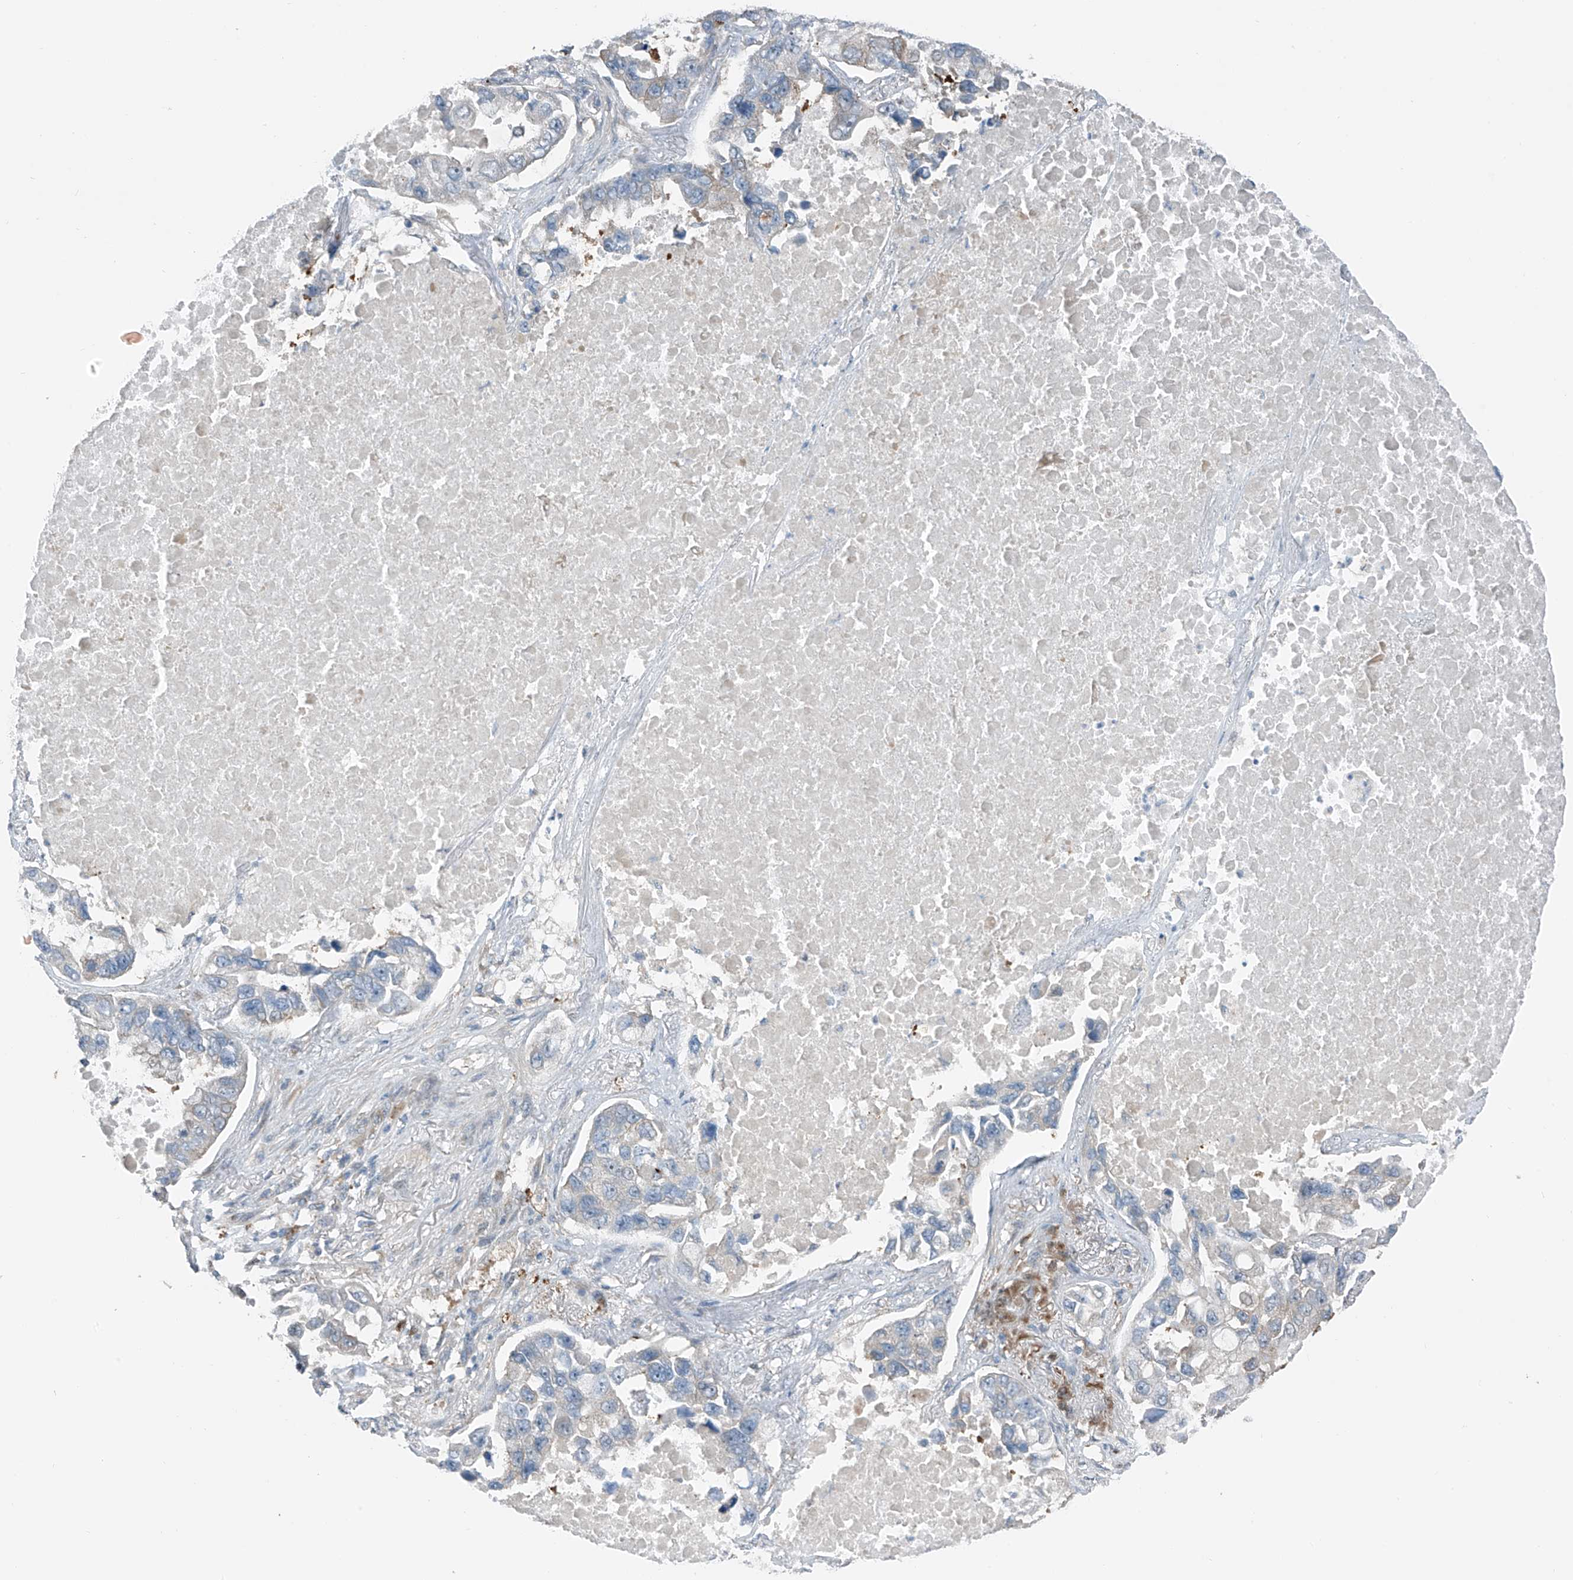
{"staining": {"intensity": "negative", "quantity": "none", "location": "none"}, "tissue": "lung cancer", "cell_type": "Tumor cells", "image_type": "cancer", "snomed": [{"axis": "morphology", "description": "Adenocarcinoma, NOS"}, {"axis": "topography", "description": "Lung"}], "caption": "Immunohistochemical staining of human adenocarcinoma (lung) displays no significant expression in tumor cells.", "gene": "SLC12A6", "patient": {"sex": "male", "age": 64}}